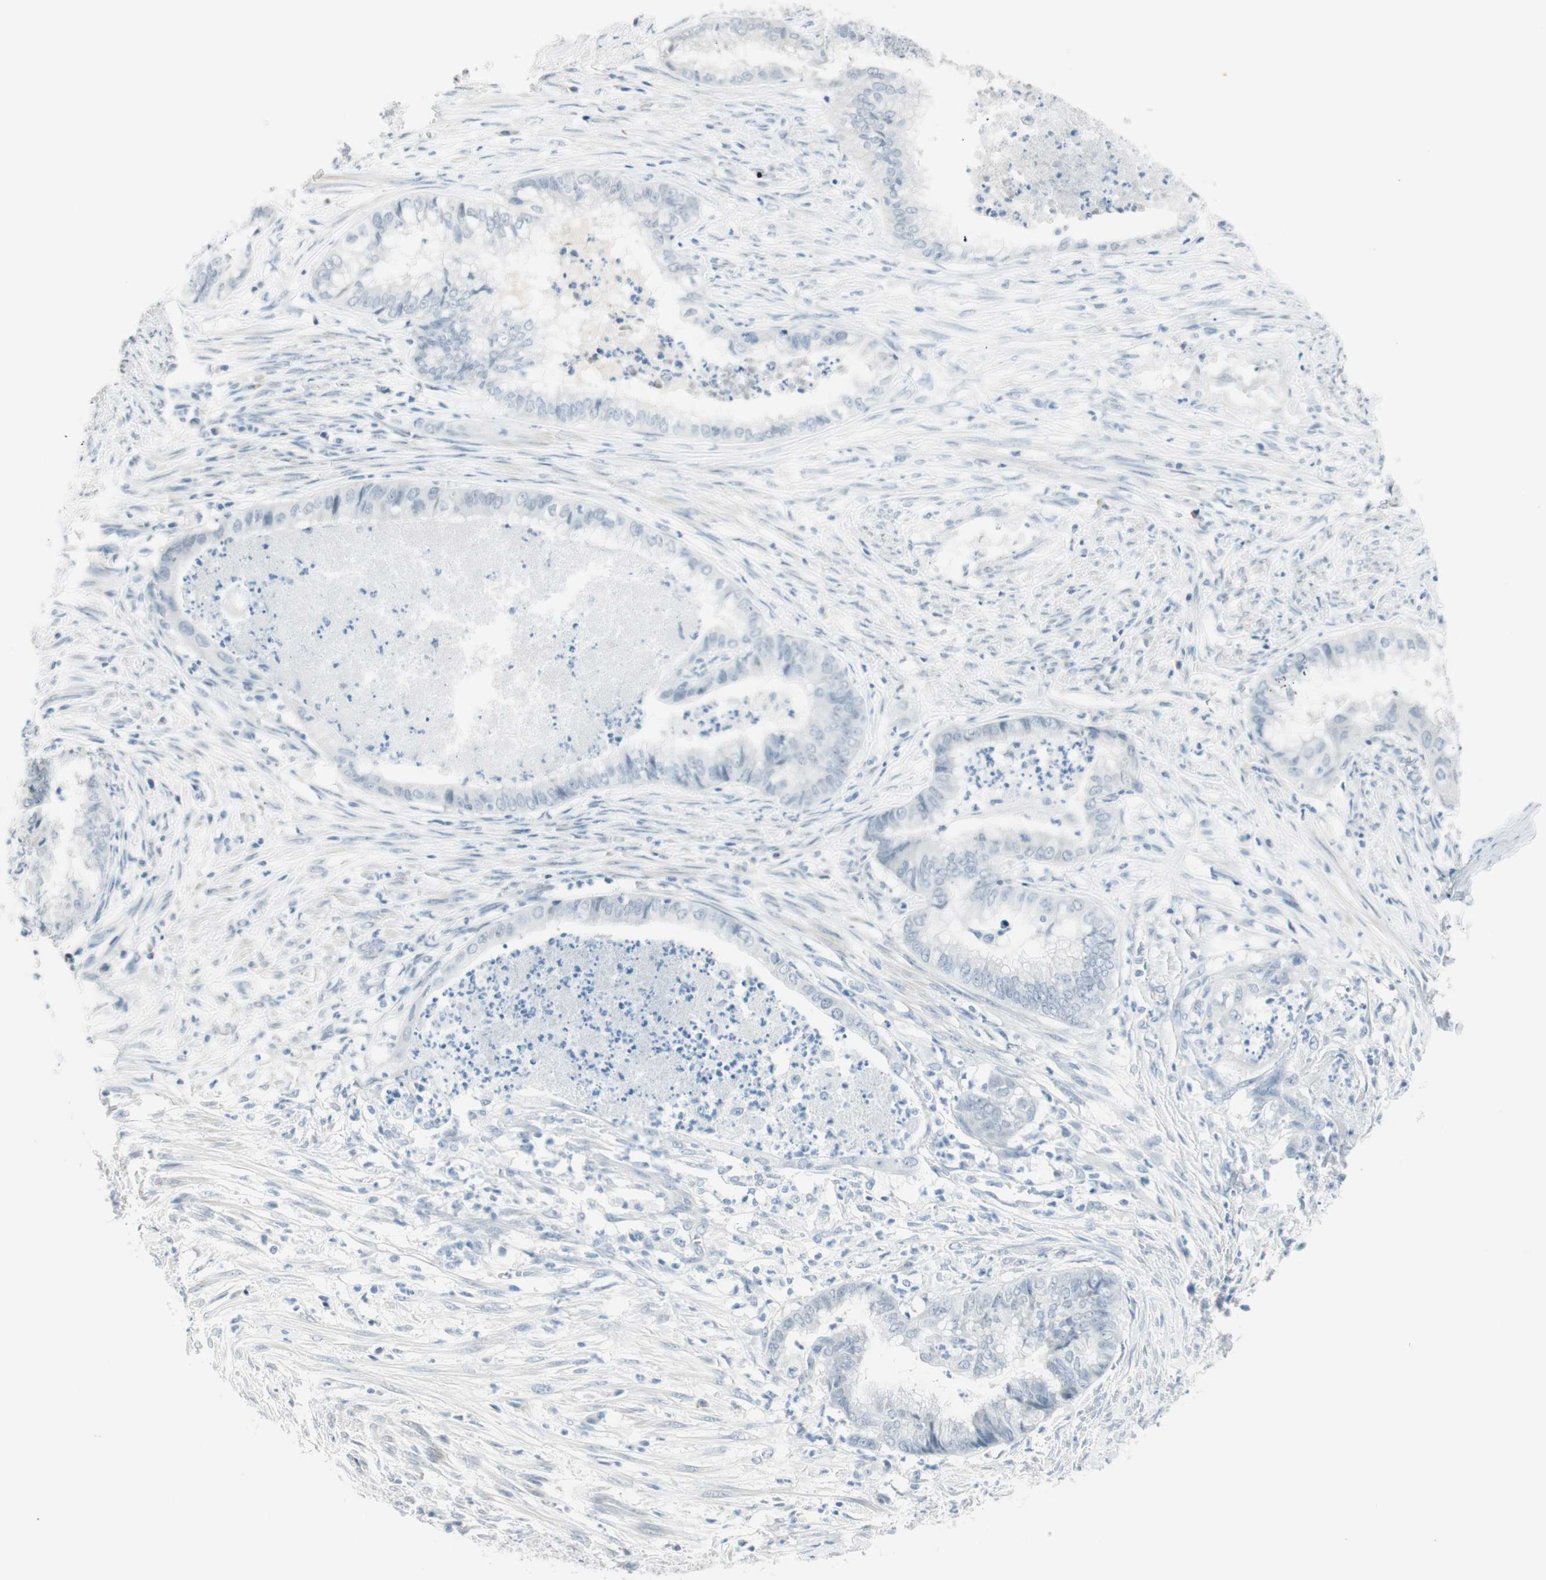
{"staining": {"intensity": "negative", "quantity": "none", "location": "none"}, "tissue": "endometrial cancer", "cell_type": "Tumor cells", "image_type": "cancer", "snomed": [{"axis": "morphology", "description": "Necrosis, NOS"}, {"axis": "morphology", "description": "Adenocarcinoma, NOS"}, {"axis": "topography", "description": "Endometrium"}], "caption": "Immunohistochemistry image of human endometrial adenocarcinoma stained for a protein (brown), which shows no expression in tumor cells.", "gene": "MLLT10", "patient": {"sex": "female", "age": 79}}